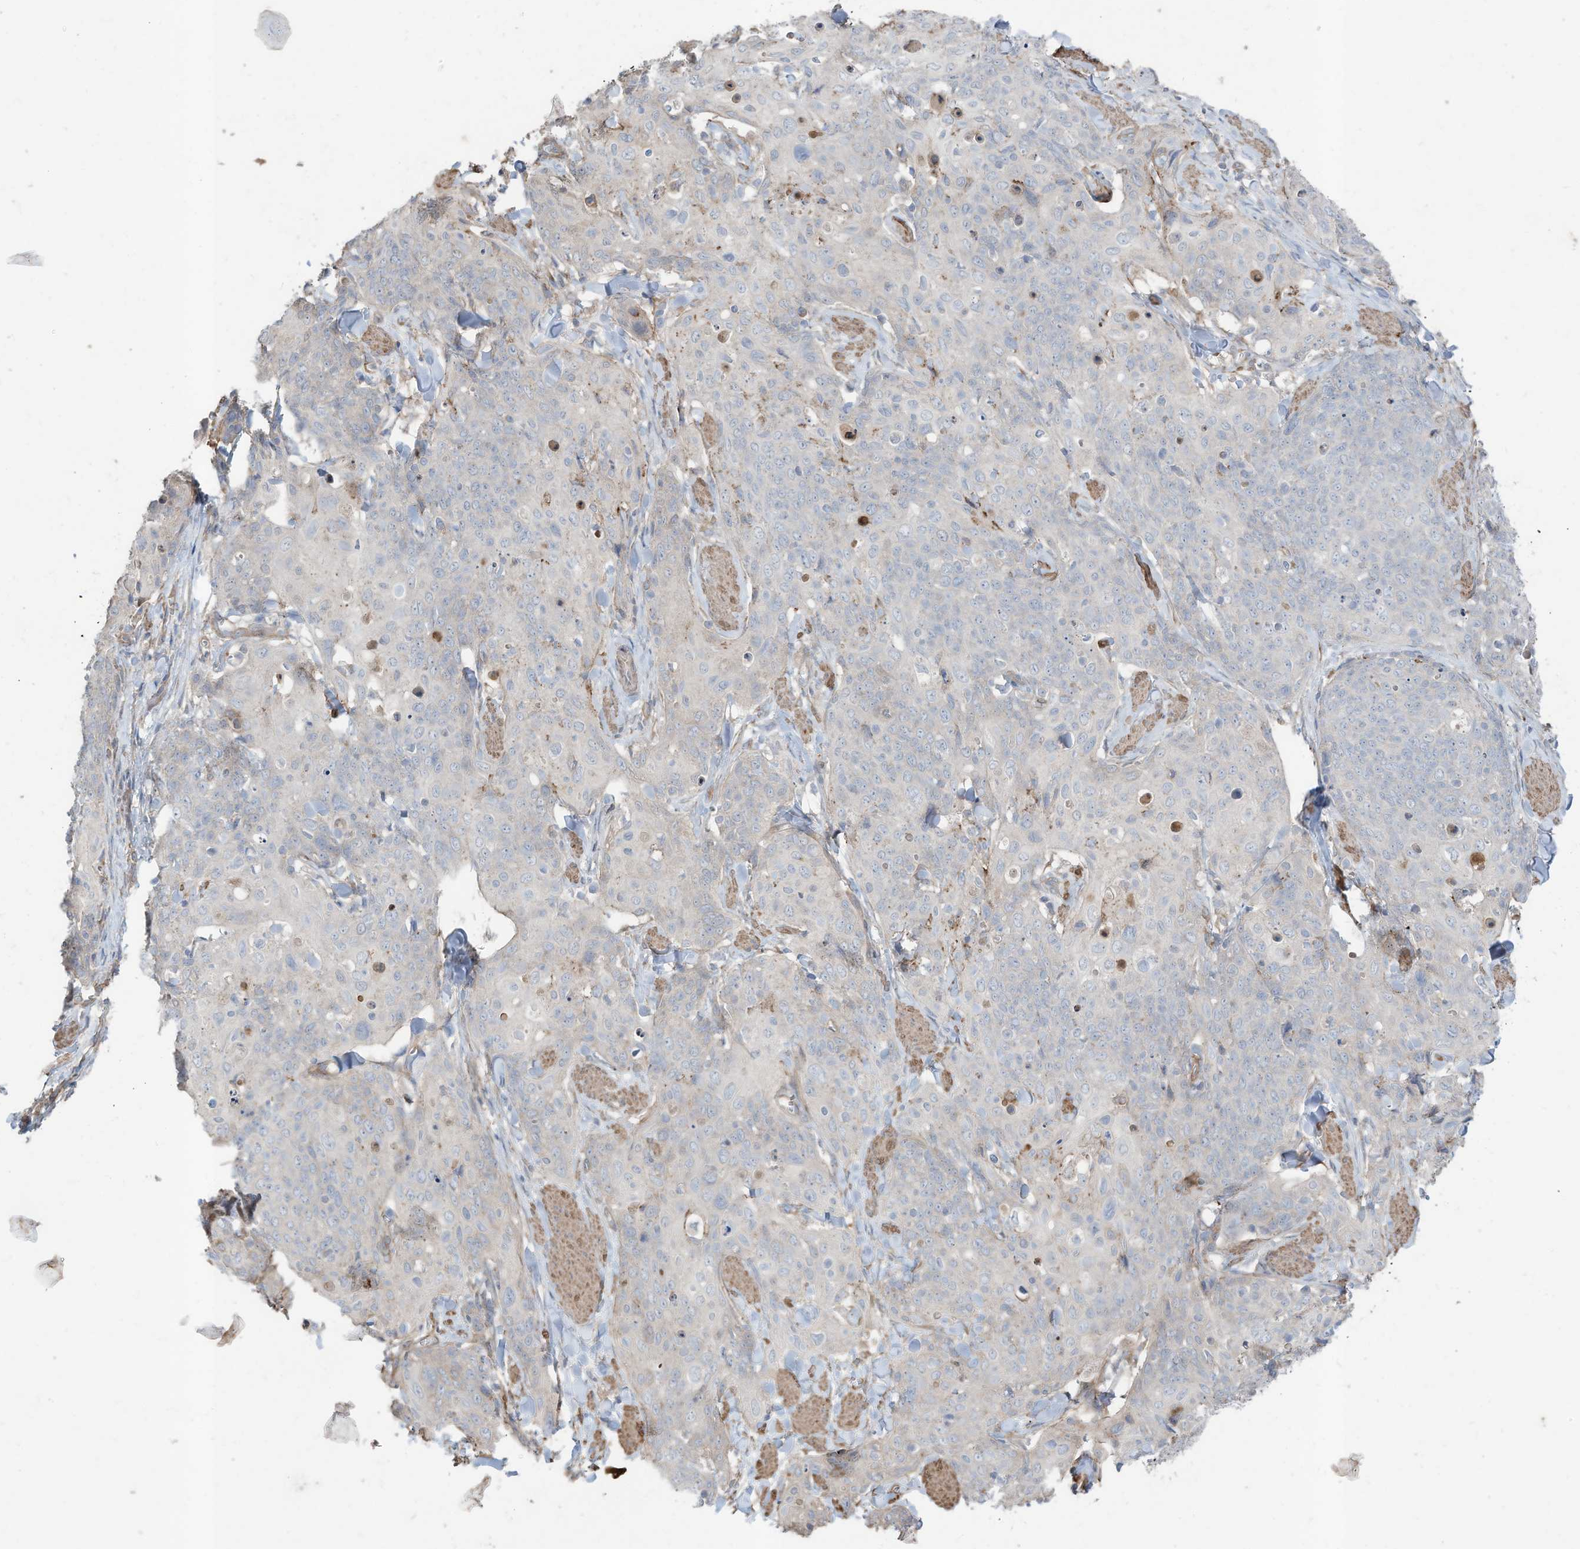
{"staining": {"intensity": "negative", "quantity": "none", "location": "none"}, "tissue": "skin cancer", "cell_type": "Tumor cells", "image_type": "cancer", "snomed": [{"axis": "morphology", "description": "Squamous cell carcinoma, NOS"}, {"axis": "topography", "description": "Skin"}, {"axis": "topography", "description": "Vulva"}], "caption": "Human skin squamous cell carcinoma stained for a protein using immunohistochemistry reveals no expression in tumor cells.", "gene": "SLC17A7", "patient": {"sex": "female", "age": 85}}